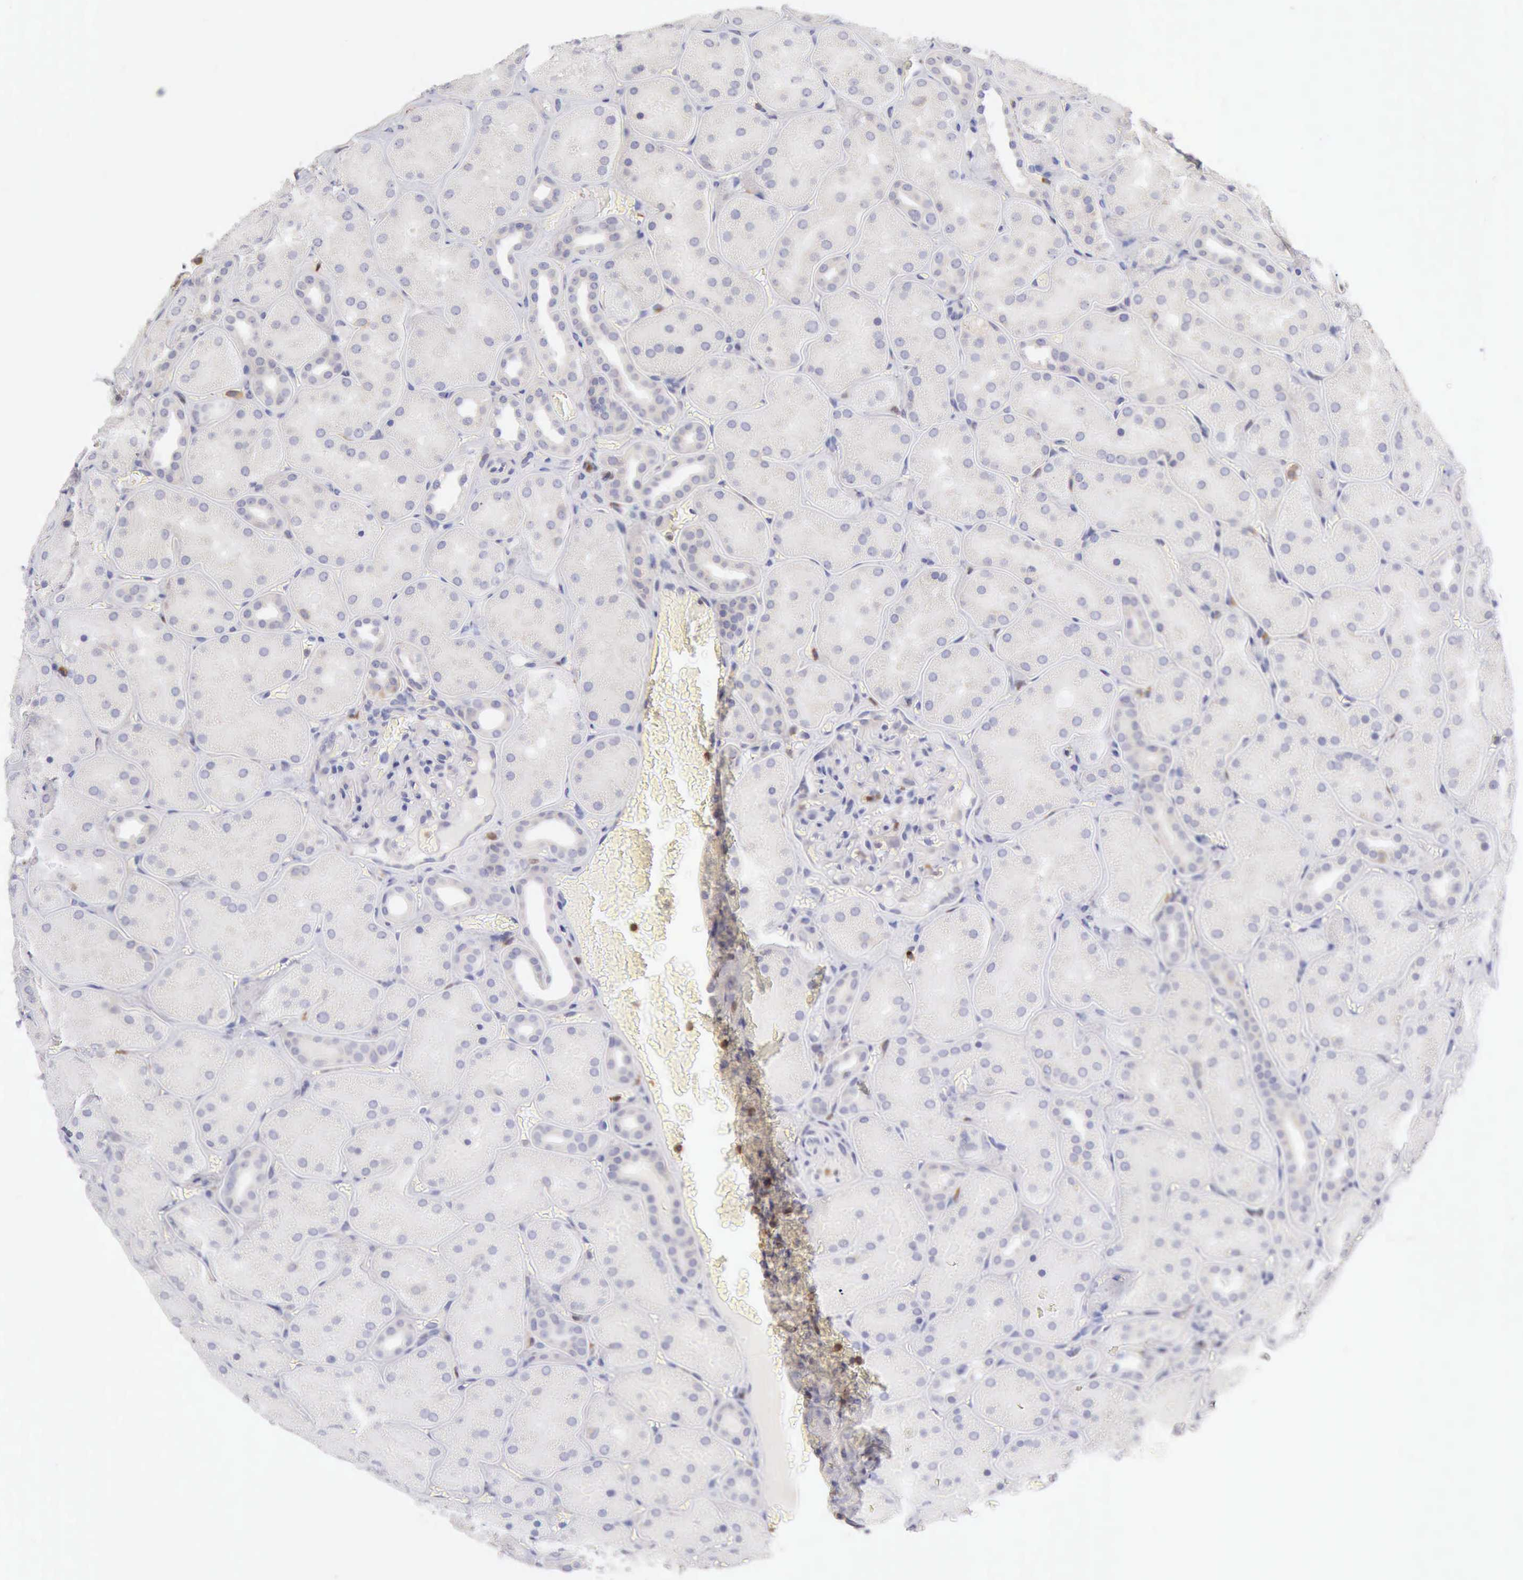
{"staining": {"intensity": "negative", "quantity": "none", "location": "none"}, "tissue": "kidney", "cell_type": "Cells in glomeruli", "image_type": "normal", "snomed": [{"axis": "morphology", "description": "Normal tissue, NOS"}, {"axis": "topography", "description": "Kidney"}], "caption": "The micrograph demonstrates no staining of cells in glomeruli in unremarkable kidney. Nuclei are stained in blue.", "gene": "SASH3", "patient": {"sex": "male", "age": 28}}